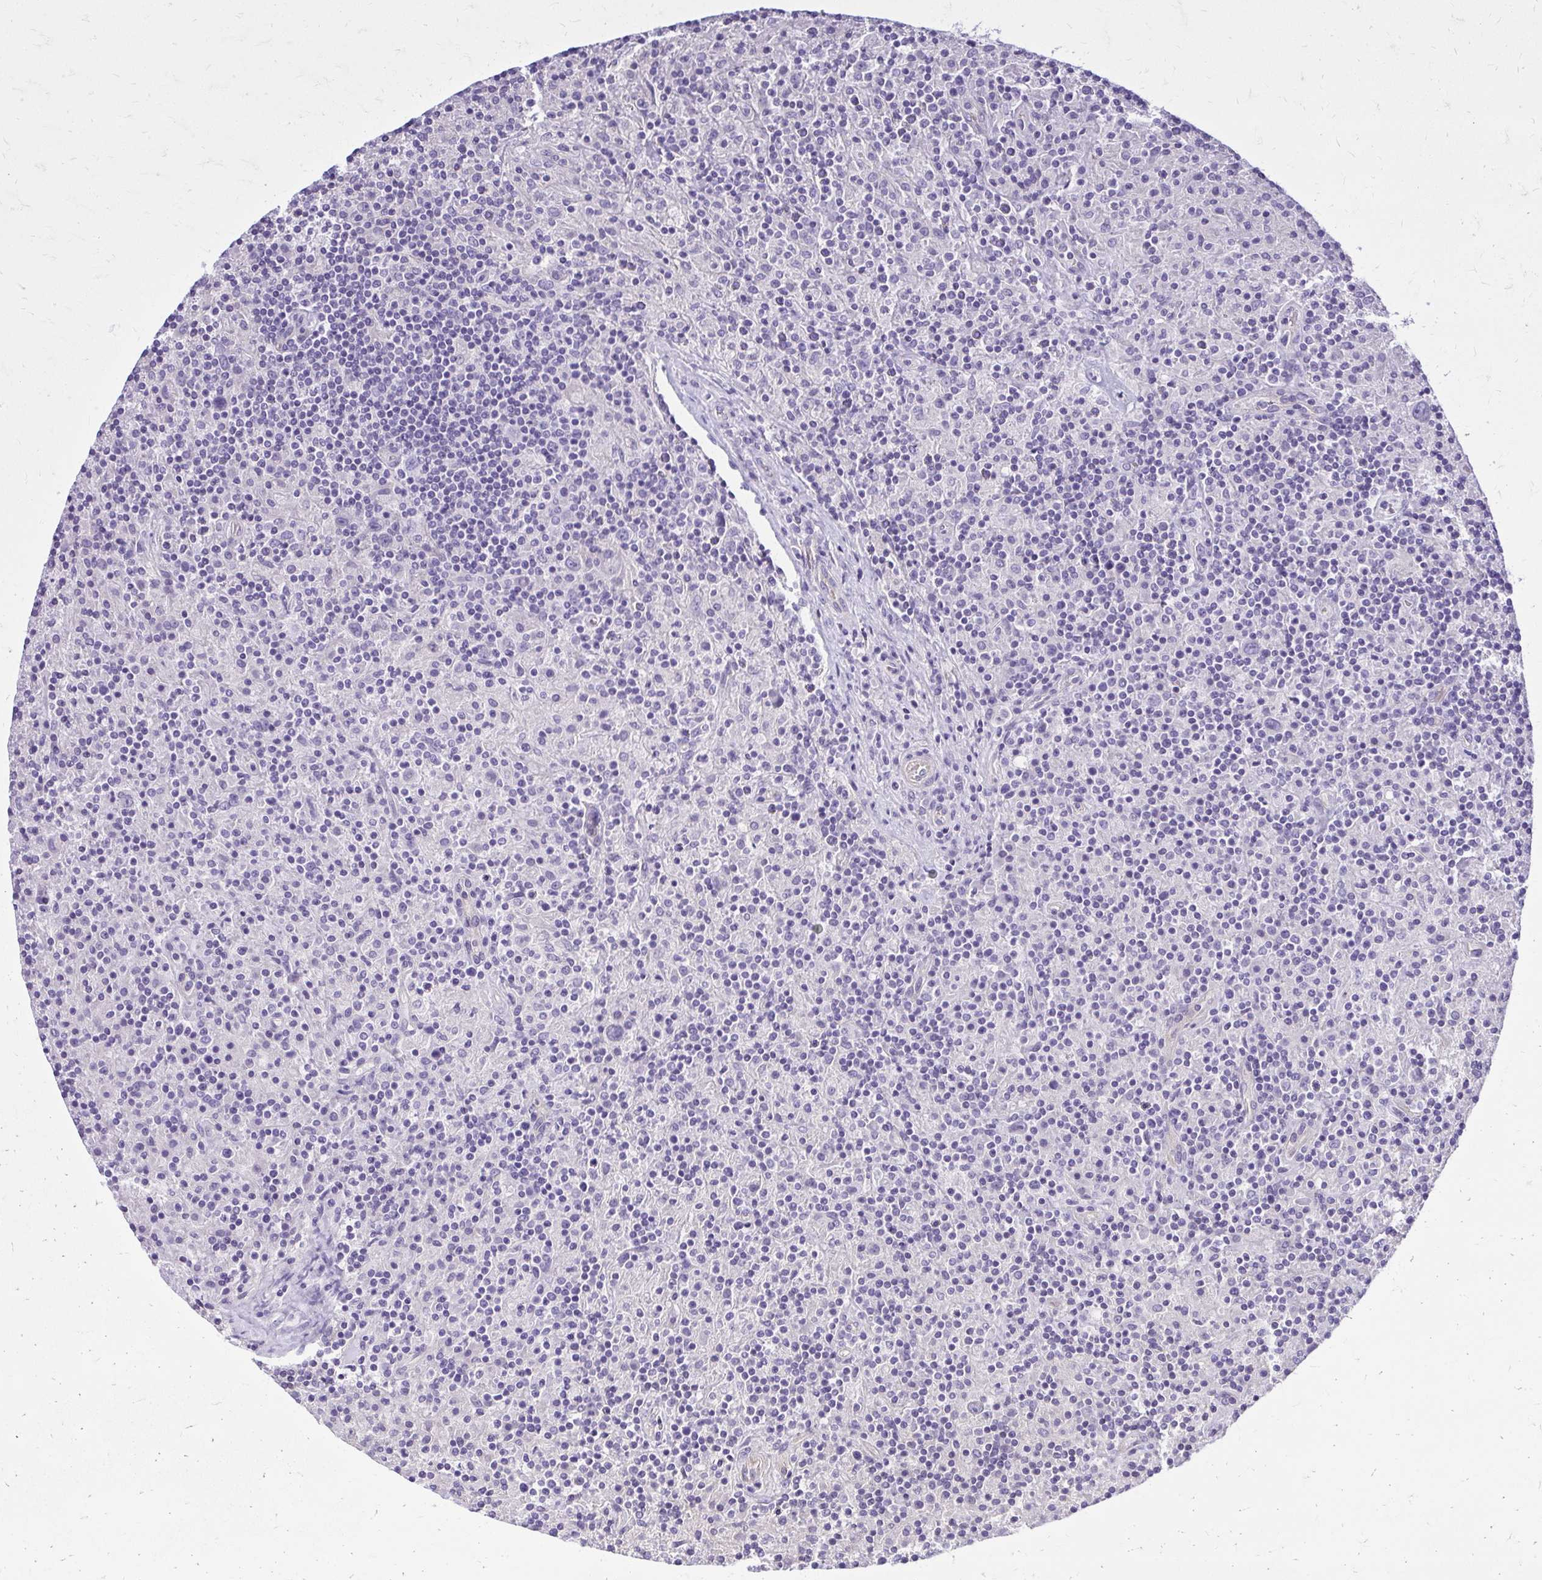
{"staining": {"intensity": "negative", "quantity": "none", "location": "none"}, "tissue": "lymphoma", "cell_type": "Tumor cells", "image_type": "cancer", "snomed": [{"axis": "morphology", "description": "Hodgkin's disease, NOS"}, {"axis": "topography", "description": "Lymph node"}], "caption": "Hodgkin's disease stained for a protein using immunohistochemistry (IHC) reveals no positivity tumor cells.", "gene": "RUNDC3B", "patient": {"sex": "male", "age": 70}}